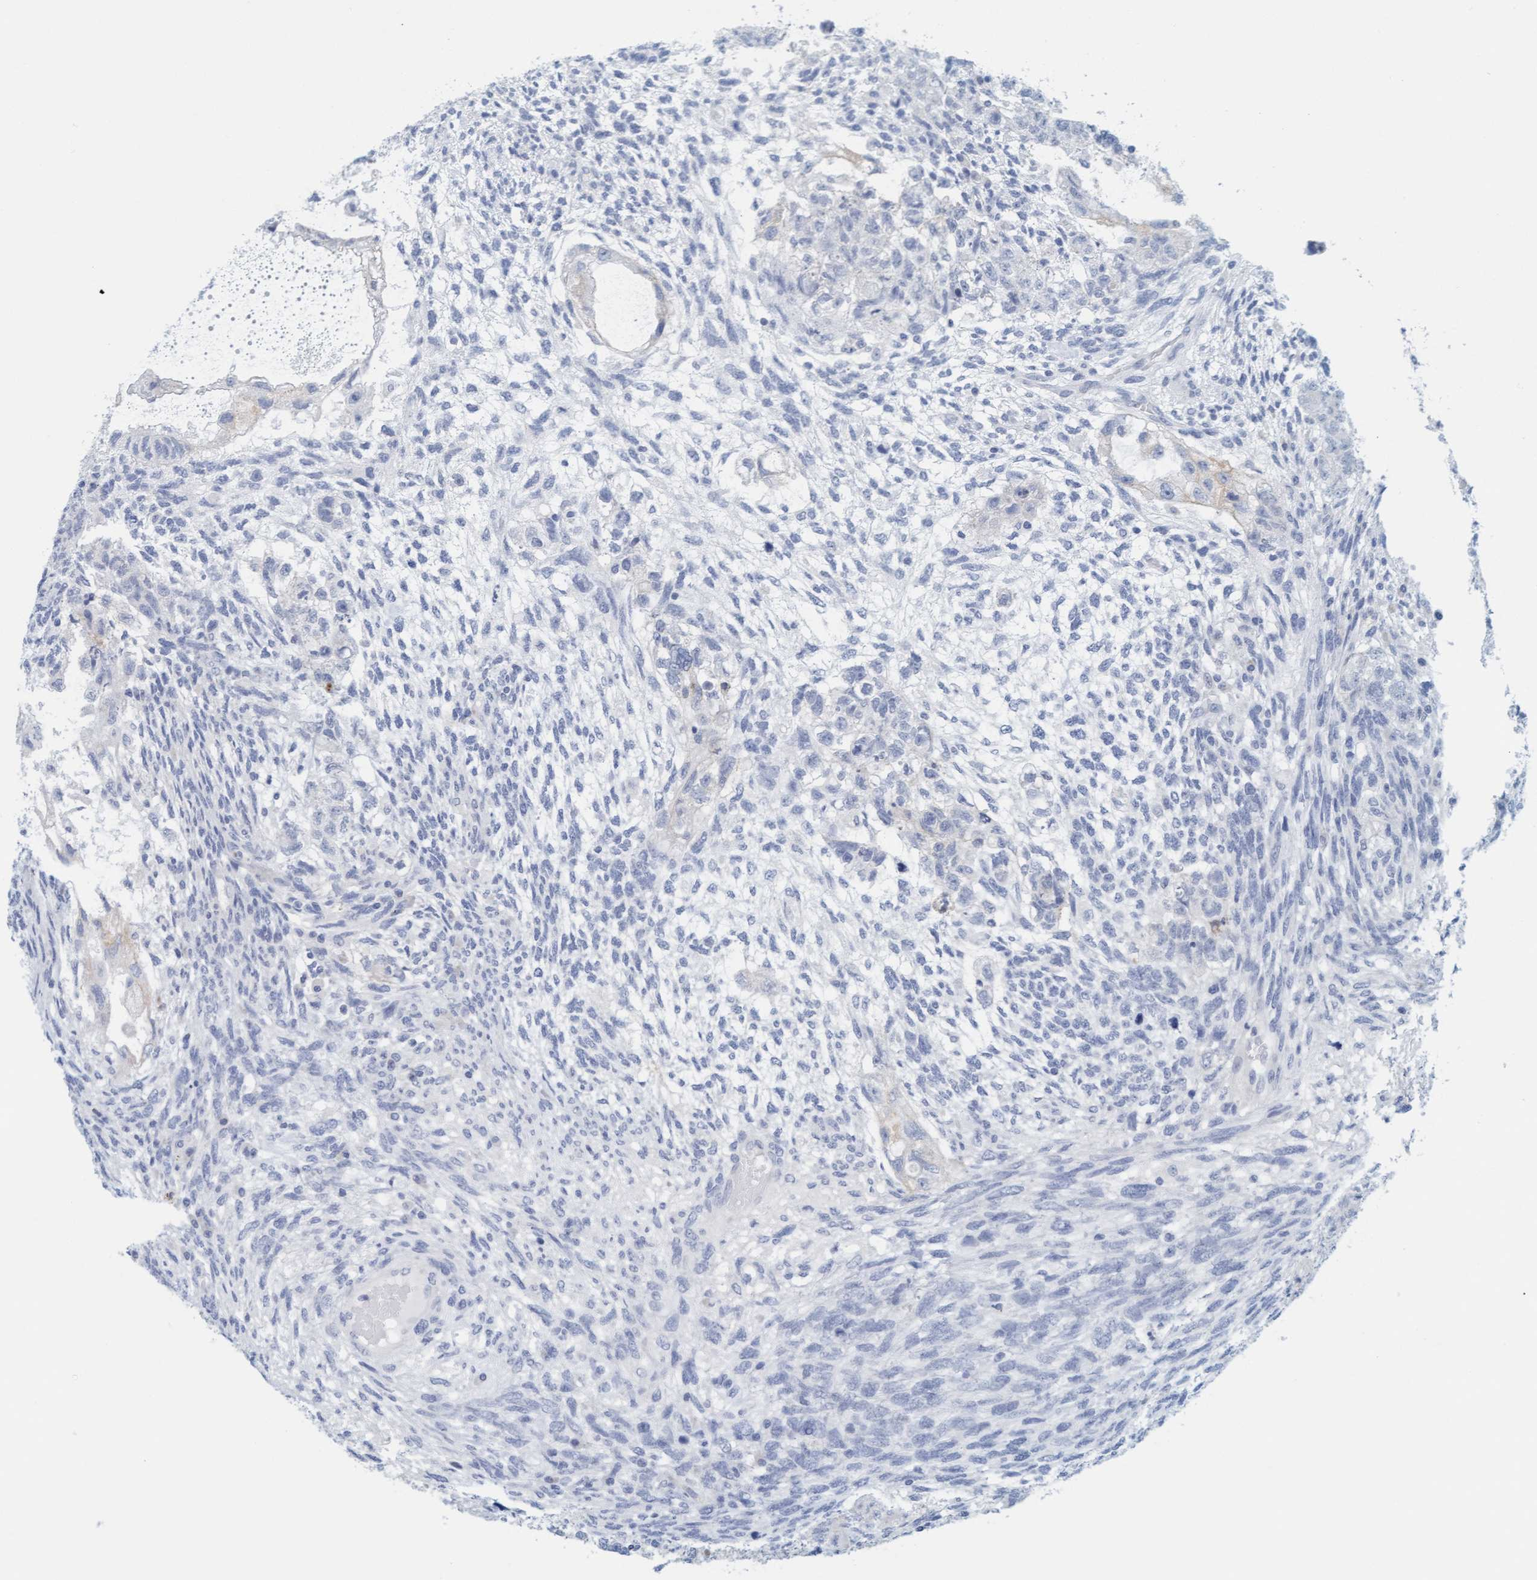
{"staining": {"intensity": "negative", "quantity": "none", "location": "none"}, "tissue": "testis cancer", "cell_type": "Tumor cells", "image_type": "cancer", "snomed": [{"axis": "morphology", "description": "Normal tissue, NOS"}, {"axis": "morphology", "description": "Carcinoma, Embryonal, NOS"}, {"axis": "topography", "description": "Testis"}], "caption": "High magnification brightfield microscopy of testis cancer (embryonal carcinoma) stained with DAB (3,3'-diaminobenzidine) (brown) and counterstained with hematoxylin (blue): tumor cells show no significant staining. The staining was performed using DAB to visualize the protein expression in brown, while the nuclei were stained in blue with hematoxylin (Magnification: 20x).", "gene": "CPA3", "patient": {"sex": "male", "age": 36}}